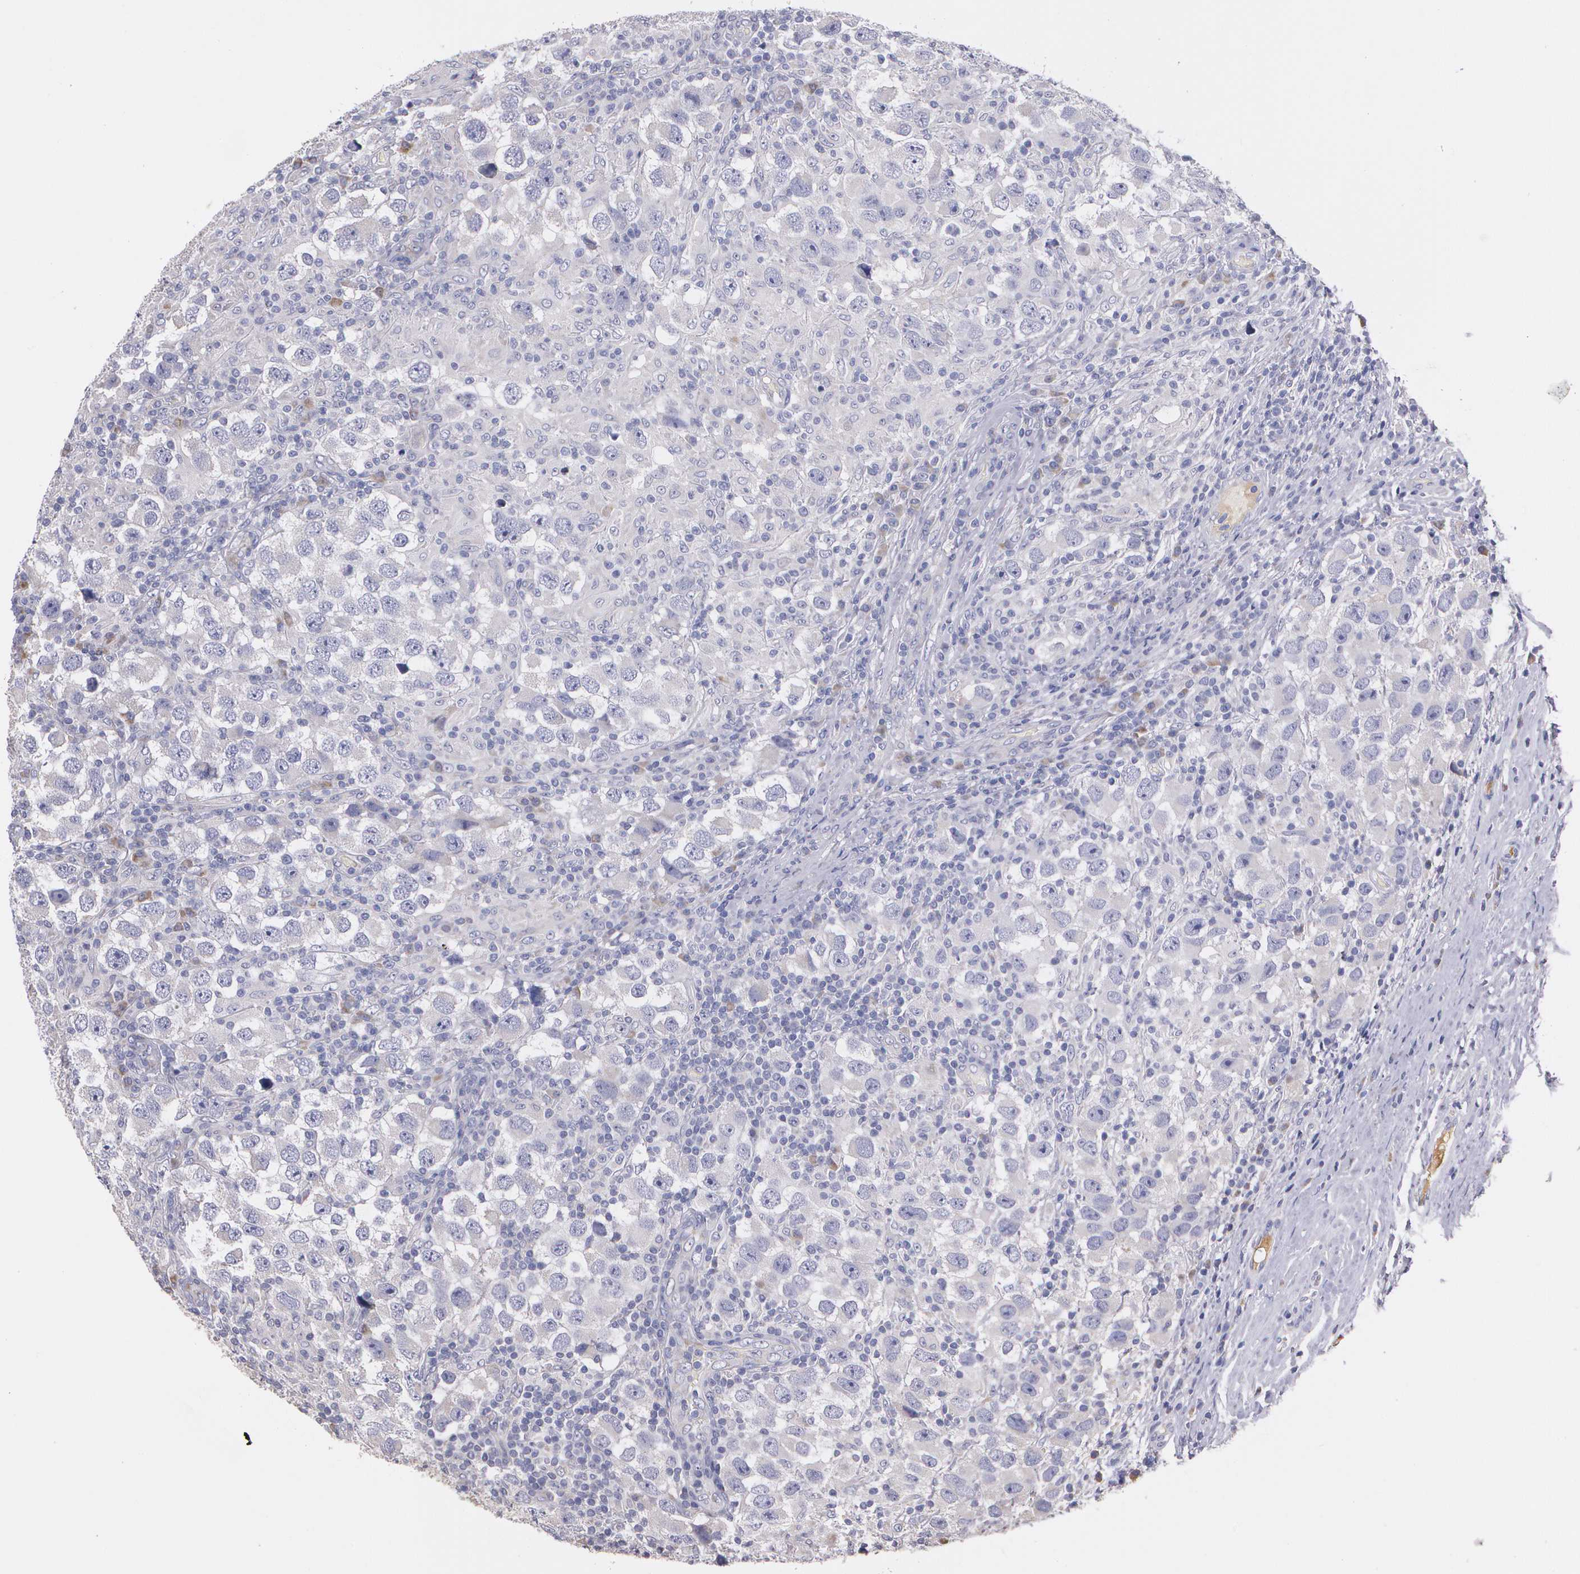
{"staining": {"intensity": "weak", "quantity": "<25%", "location": "cytoplasmic/membranous"}, "tissue": "testis cancer", "cell_type": "Tumor cells", "image_type": "cancer", "snomed": [{"axis": "morphology", "description": "Carcinoma, Embryonal, NOS"}, {"axis": "topography", "description": "Testis"}], "caption": "The histopathology image reveals no staining of tumor cells in testis embryonal carcinoma.", "gene": "AMBP", "patient": {"sex": "male", "age": 21}}